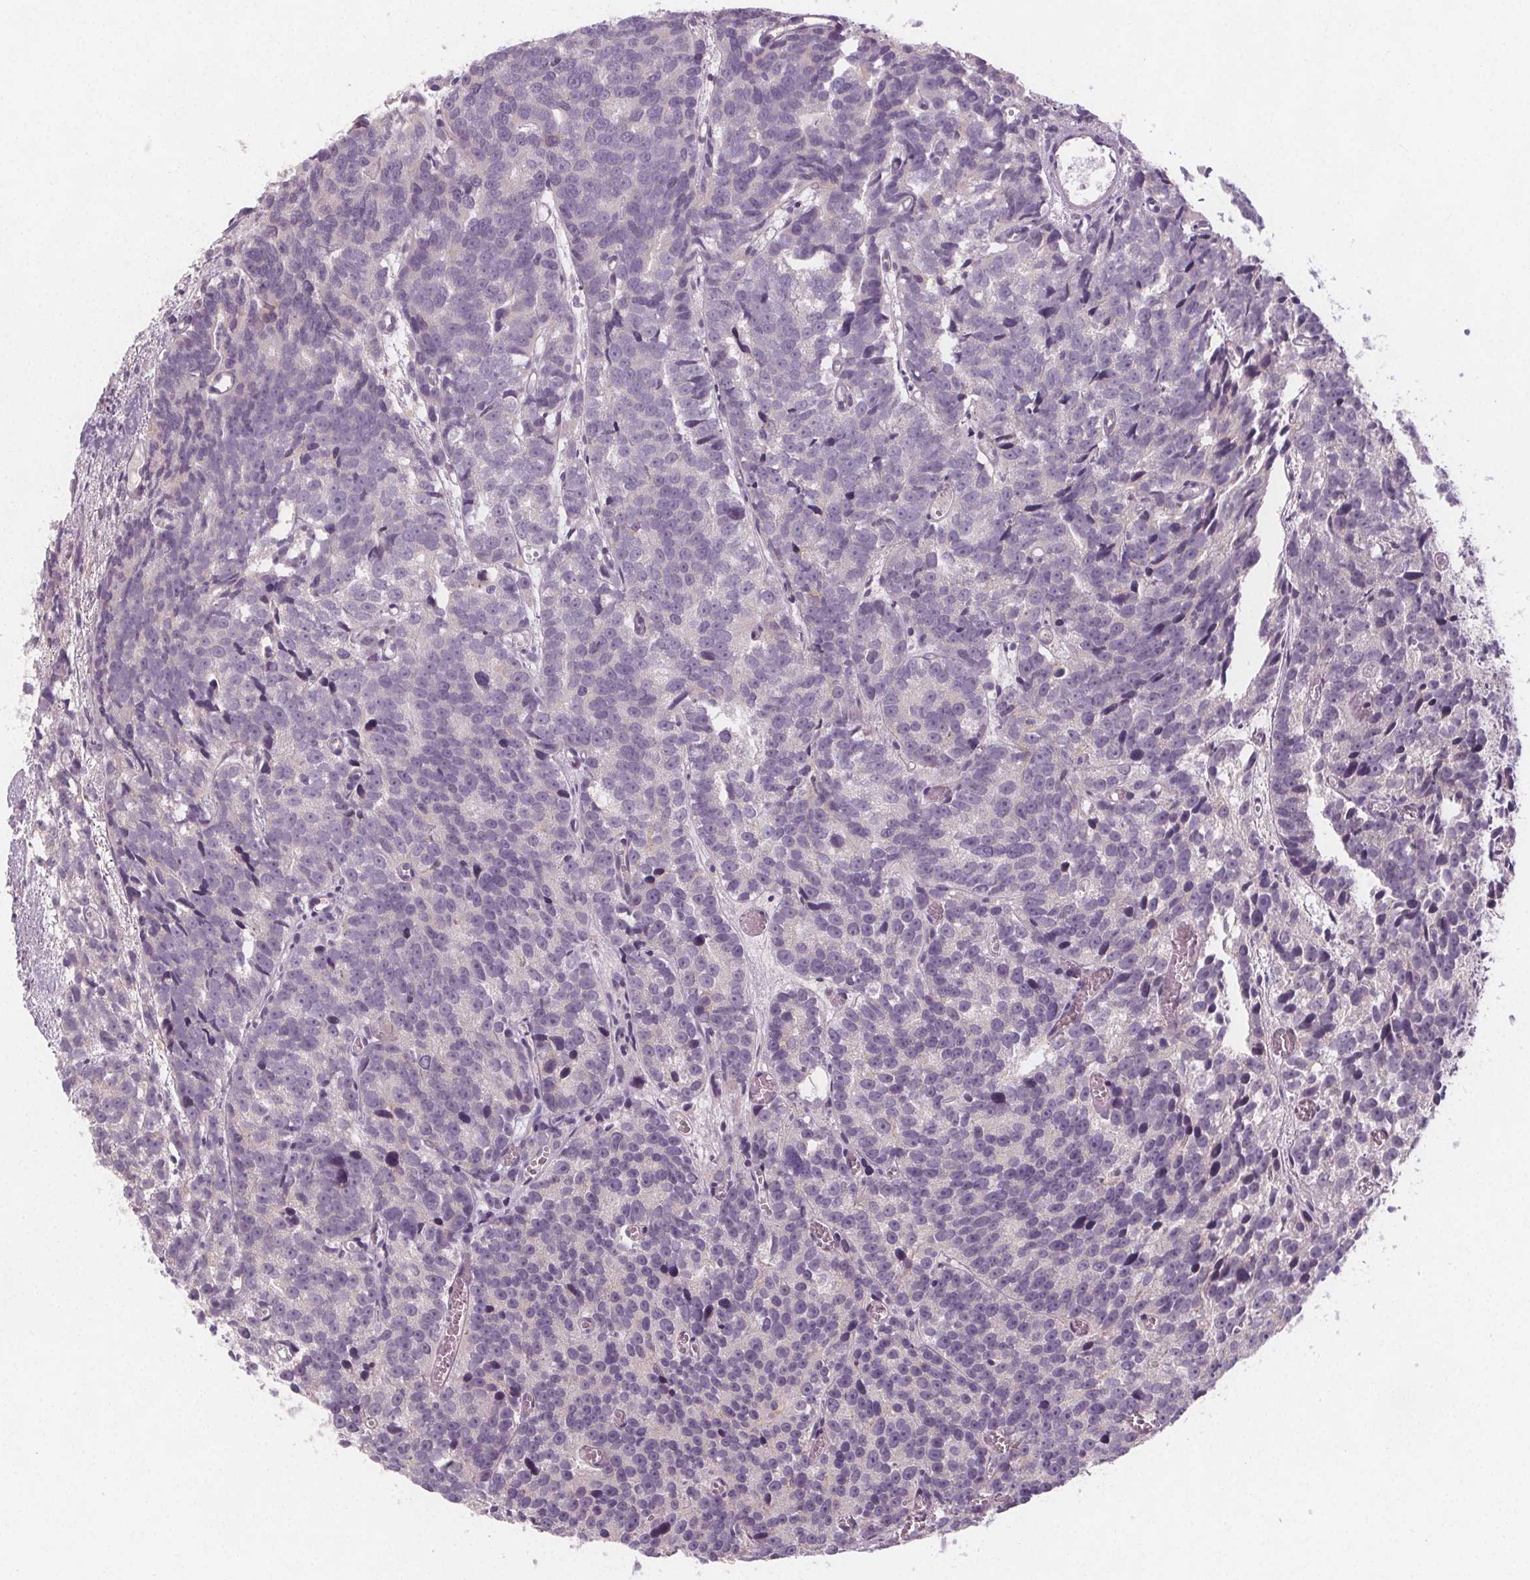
{"staining": {"intensity": "weak", "quantity": "<25%", "location": "cytoplasmic/membranous"}, "tissue": "prostate cancer", "cell_type": "Tumor cells", "image_type": "cancer", "snomed": [{"axis": "morphology", "description": "Adenocarcinoma, High grade"}, {"axis": "topography", "description": "Prostate"}], "caption": "IHC photomicrograph of prostate adenocarcinoma (high-grade) stained for a protein (brown), which displays no staining in tumor cells.", "gene": "VNN1", "patient": {"sex": "male", "age": 77}}